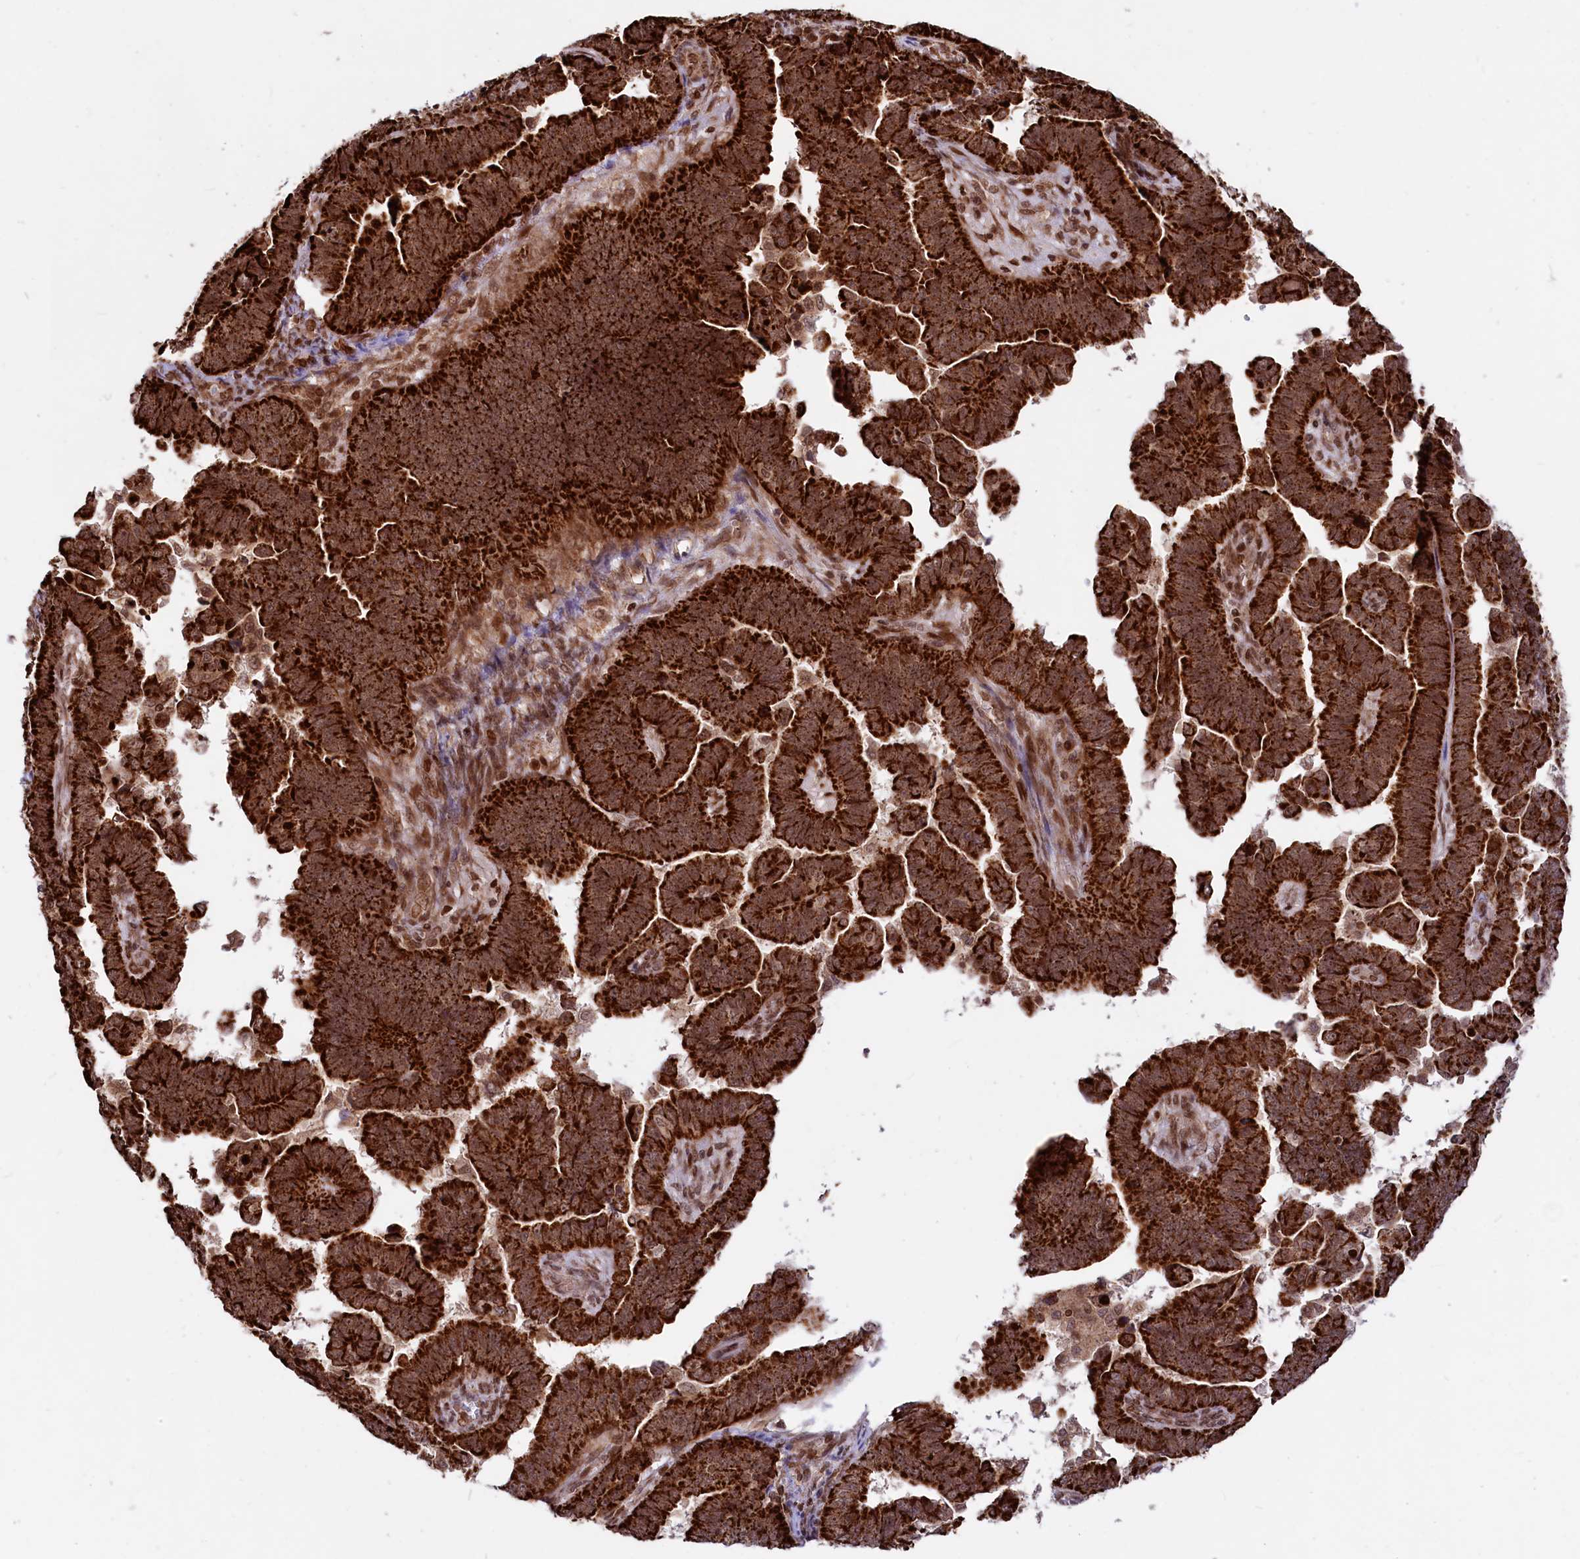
{"staining": {"intensity": "strong", "quantity": ">75%", "location": "cytoplasmic/membranous"}, "tissue": "endometrial cancer", "cell_type": "Tumor cells", "image_type": "cancer", "snomed": [{"axis": "morphology", "description": "Adenocarcinoma, NOS"}, {"axis": "topography", "description": "Endometrium"}], "caption": "A high amount of strong cytoplasmic/membranous expression is seen in about >75% of tumor cells in adenocarcinoma (endometrial) tissue.", "gene": "PHC3", "patient": {"sex": "female", "age": 75}}